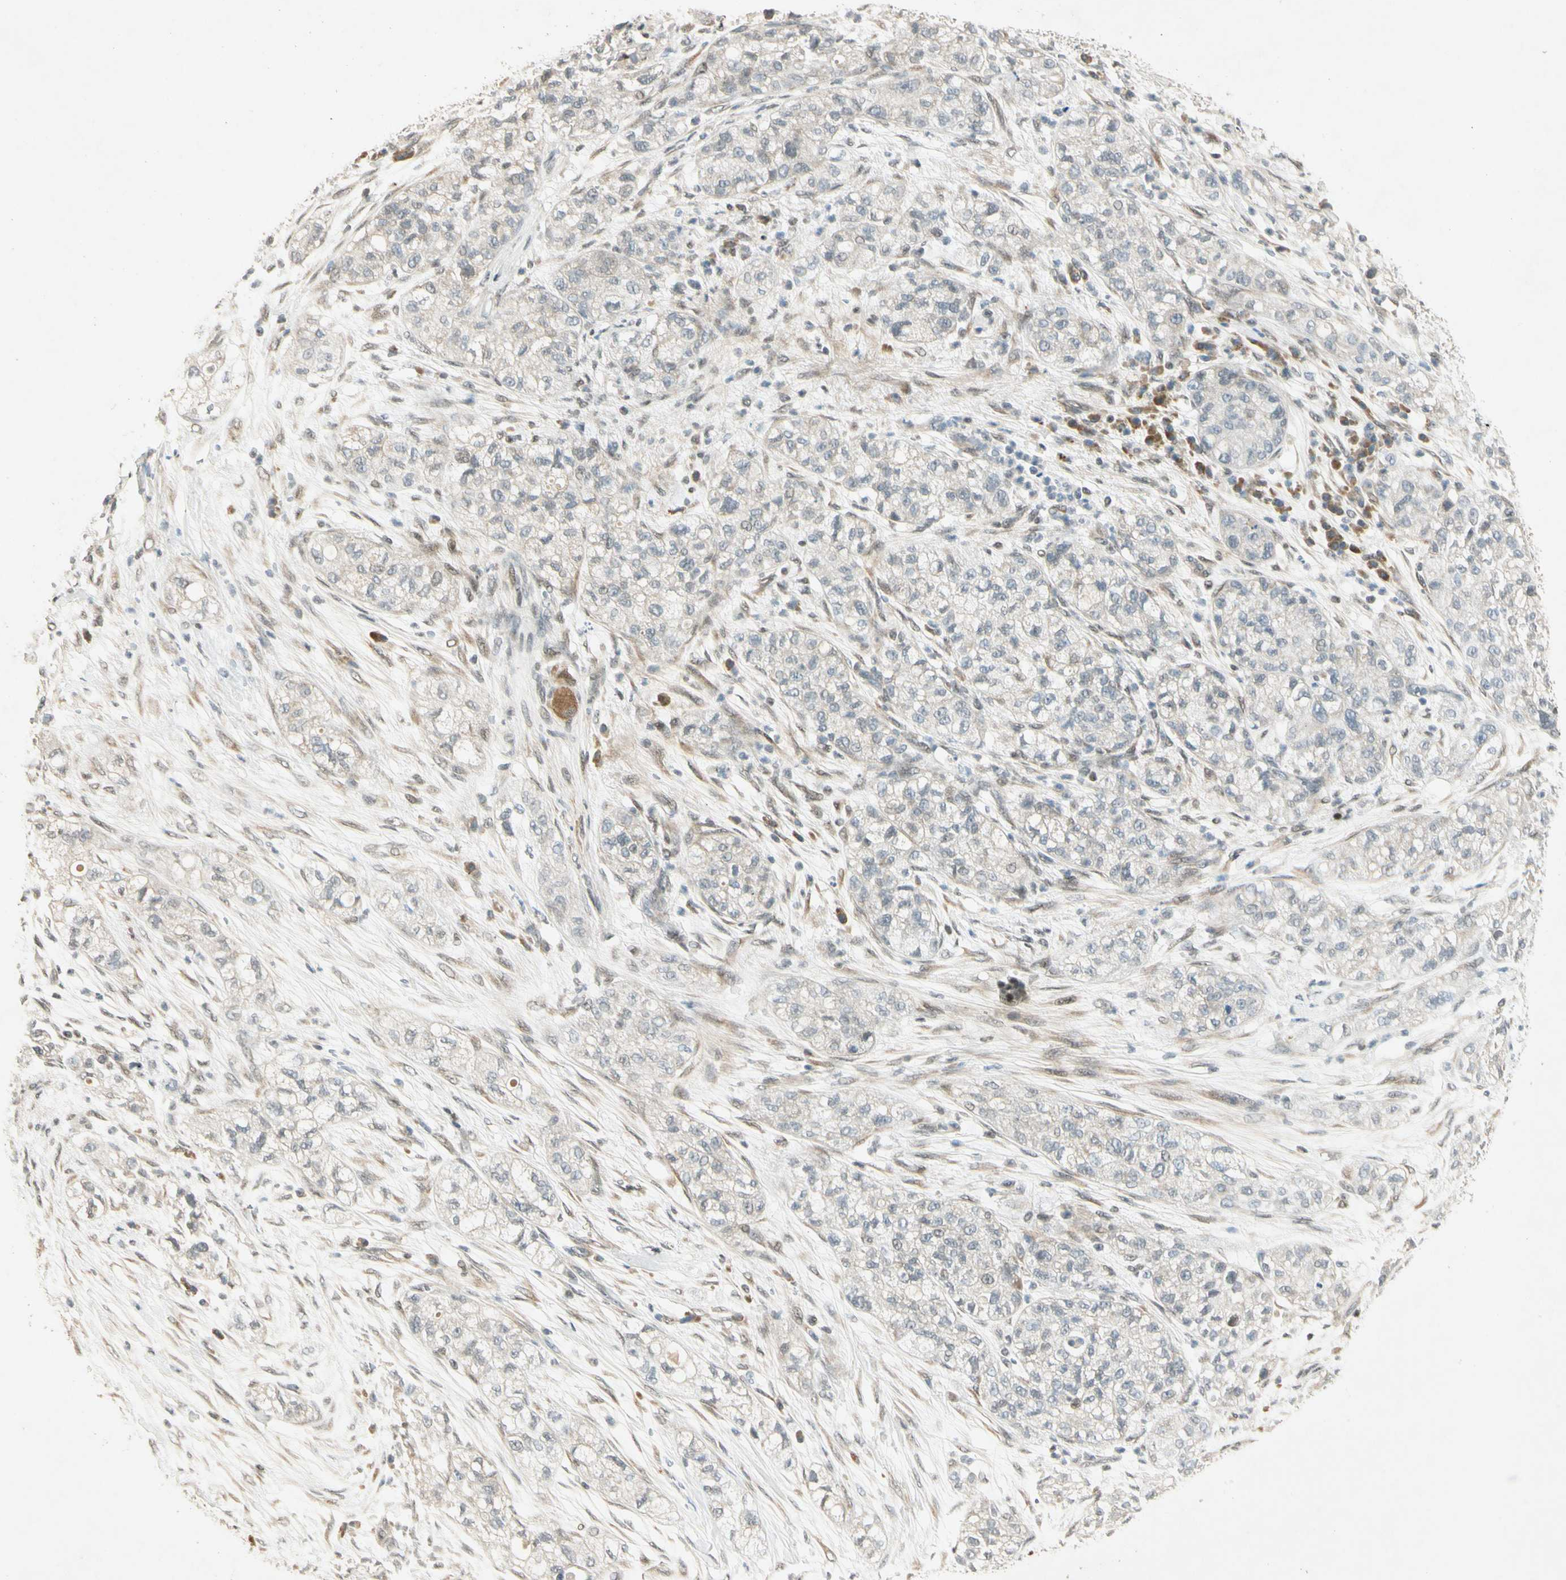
{"staining": {"intensity": "weak", "quantity": "<25%", "location": "cytoplasmic/membranous"}, "tissue": "pancreatic cancer", "cell_type": "Tumor cells", "image_type": "cancer", "snomed": [{"axis": "morphology", "description": "Adenocarcinoma, NOS"}, {"axis": "topography", "description": "Pancreas"}], "caption": "Image shows no significant protein expression in tumor cells of pancreatic cancer.", "gene": "ZBTB4", "patient": {"sex": "female", "age": 78}}